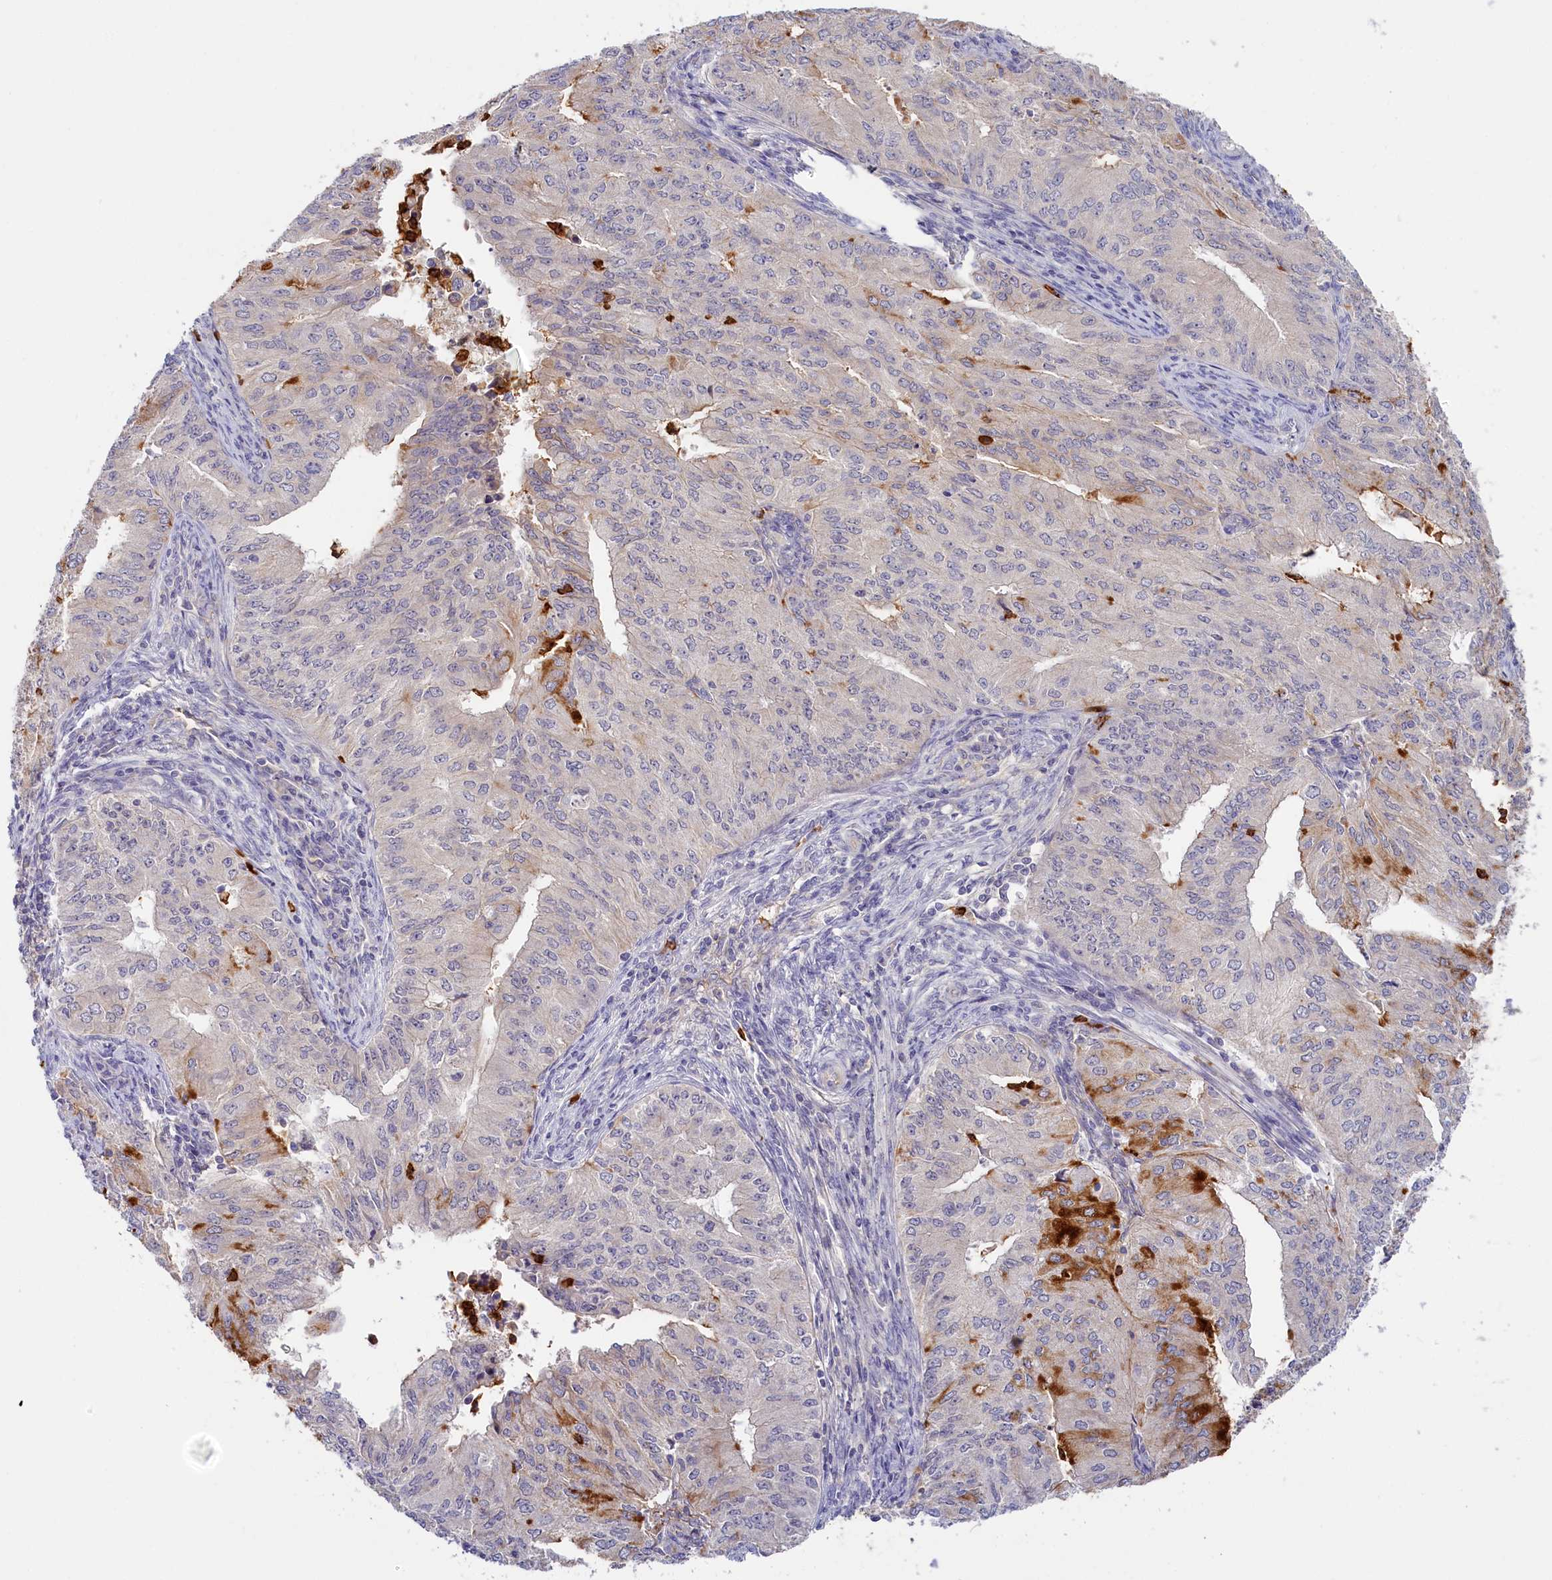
{"staining": {"intensity": "strong", "quantity": "<25%", "location": "cytoplasmic/membranous"}, "tissue": "endometrial cancer", "cell_type": "Tumor cells", "image_type": "cancer", "snomed": [{"axis": "morphology", "description": "Adenocarcinoma, NOS"}, {"axis": "topography", "description": "Endometrium"}], "caption": "Endometrial cancer stained with a brown dye demonstrates strong cytoplasmic/membranous positive positivity in about <25% of tumor cells.", "gene": "ADGRD1", "patient": {"sex": "female", "age": 50}}